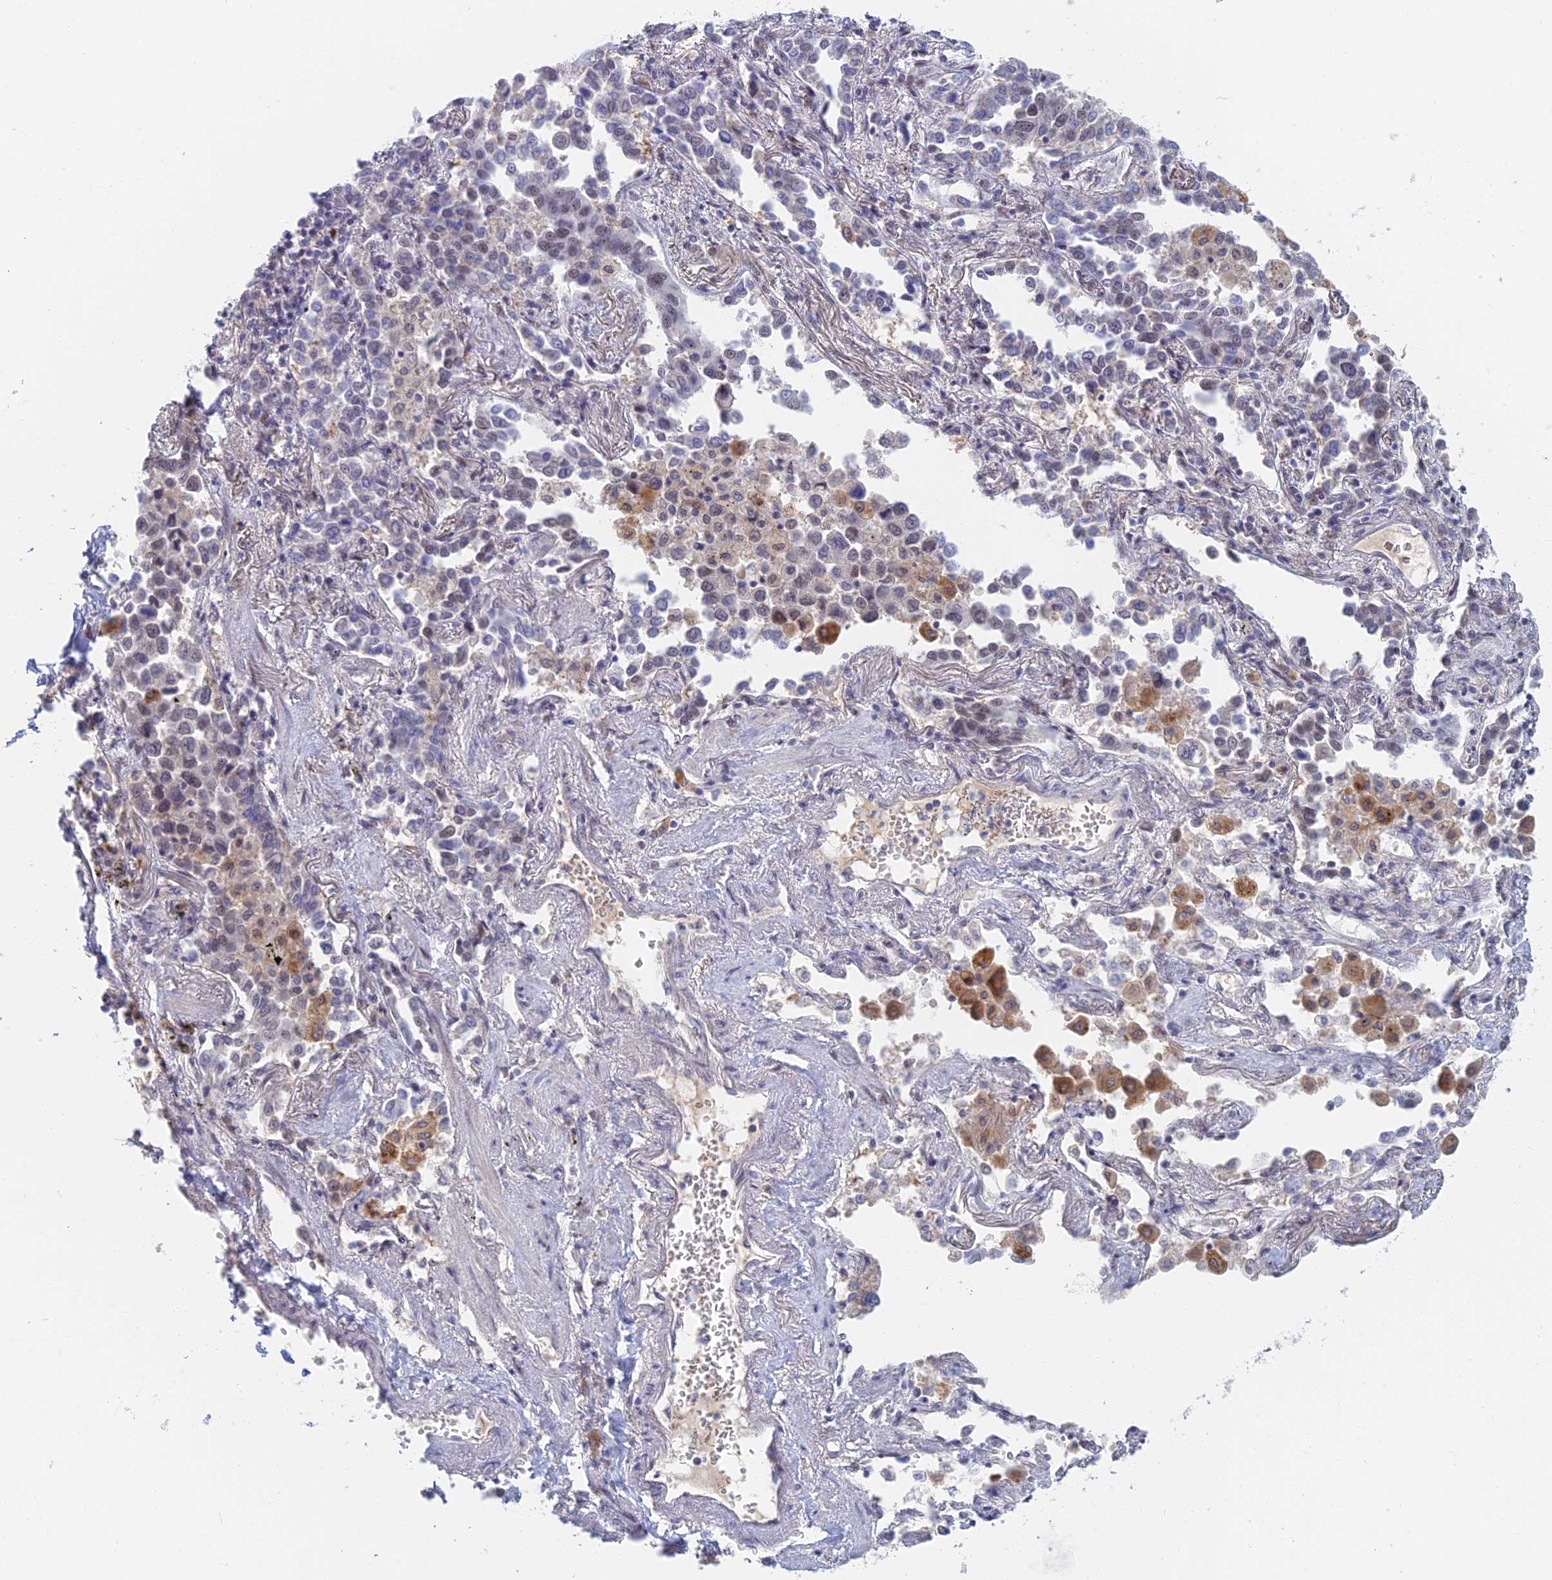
{"staining": {"intensity": "negative", "quantity": "none", "location": "none"}, "tissue": "lung cancer", "cell_type": "Tumor cells", "image_type": "cancer", "snomed": [{"axis": "morphology", "description": "Adenocarcinoma, NOS"}, {"axis": "topography", "description": "Lung"}], "caption": "High power microscopy image of an immunohistochemistry (IHC) histopathology image of adenocarcinoma (lung), revealing no significant positivity in tumor cells.", "gene": "ZUP1", "patient": {"sex": "male", "age": 67}}